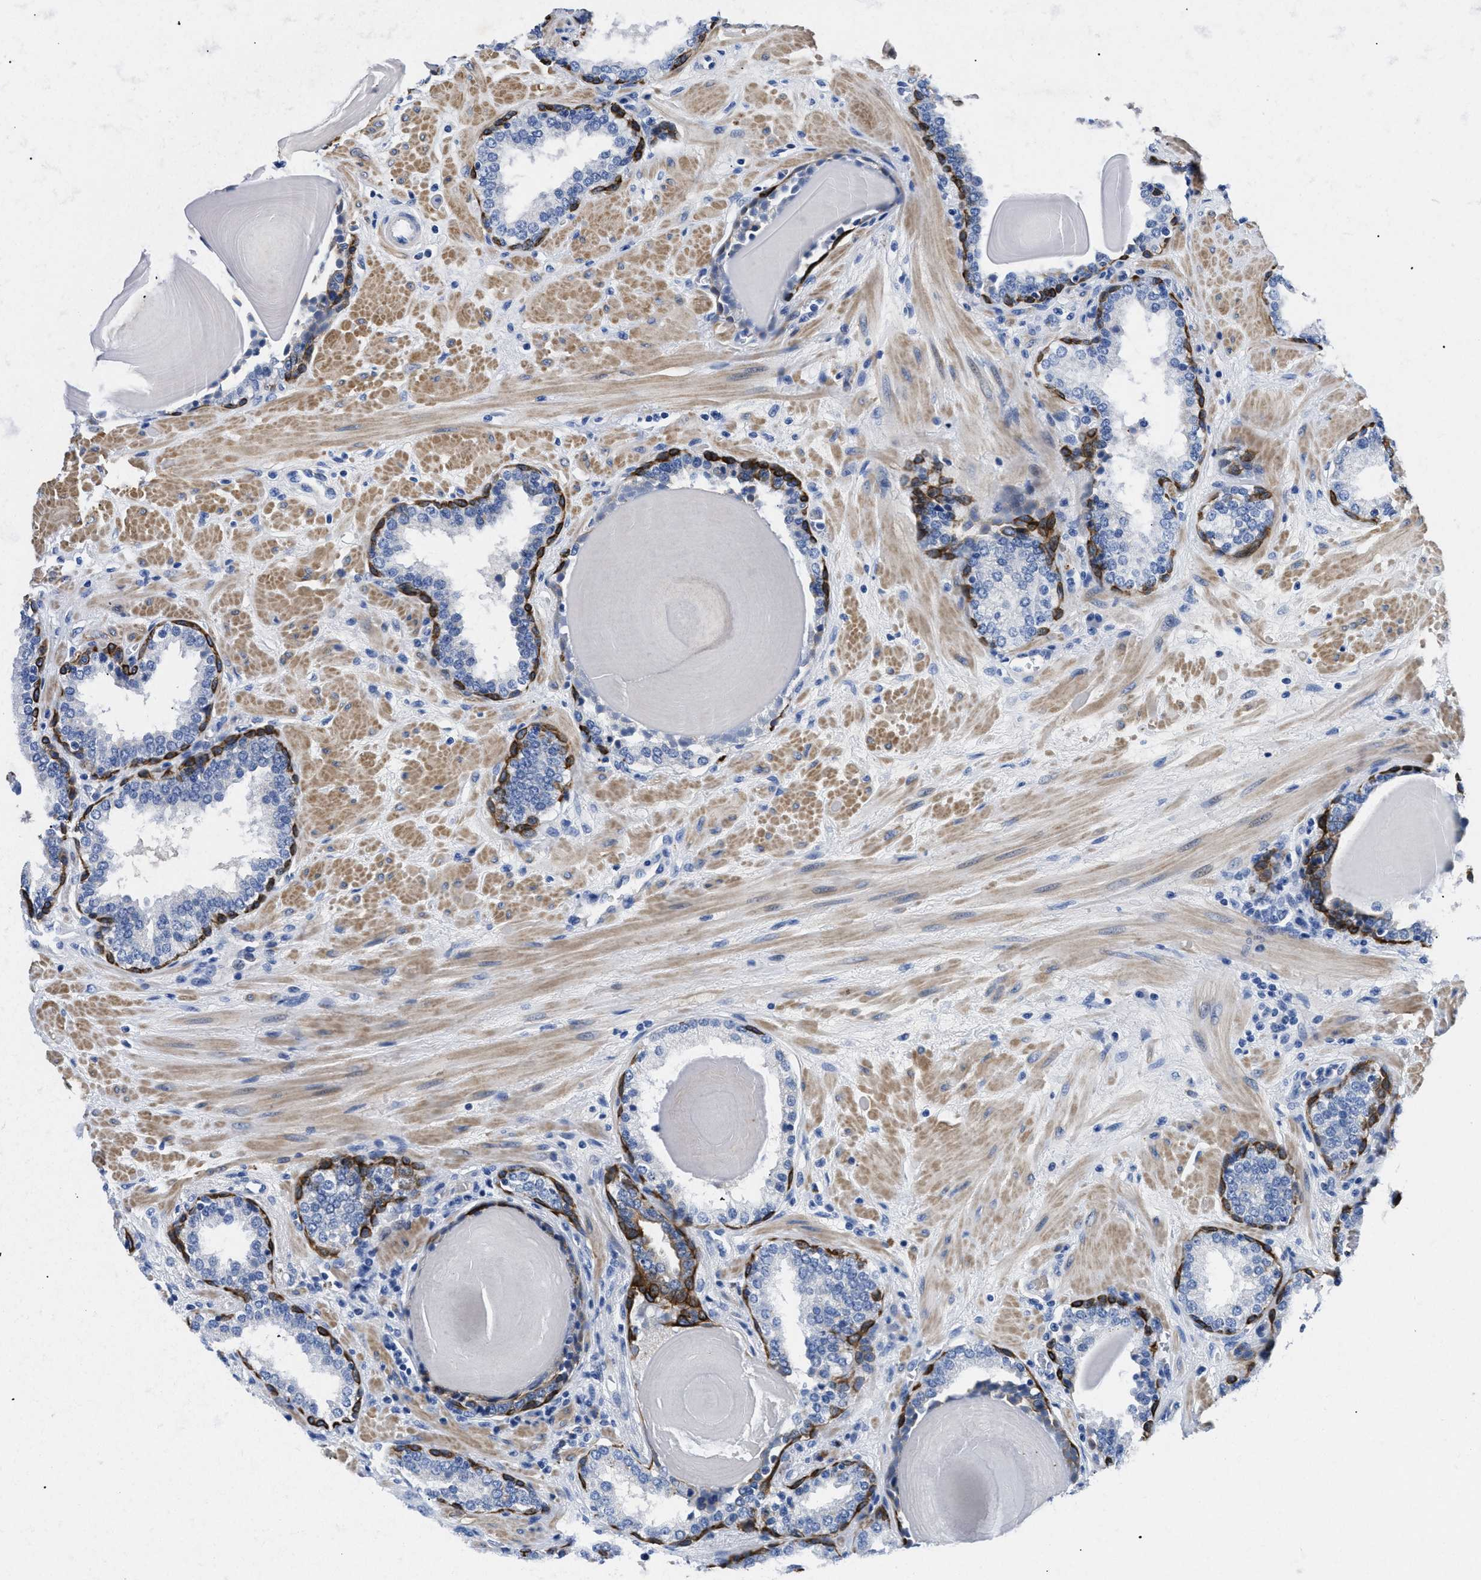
{"staining": {"intensity": "strong", "quantity": "<25%", "location": "cytoplasmic/membranous"}, "tissue": "prostate", "cell_type": "Glandular cells", "image_type": "normal", "snomed": [{"axis": "morphology", "description": "Normal tissue, NOS"}, {"axis": "topography", "description": "Prostate"}], "caption": "The micrograph reveals staining of normal prostate, revealing strong cytoplasmic/membranous protein positivity (brown color) within glandular cells. The staining was performed using DAB to visualize the protein expression in brown, while the nuclei were stained in blue with hematoxylin (Magnification: 20x).", "gene": "TMEM68", "patient": {"sex": "male", "age": 51}}